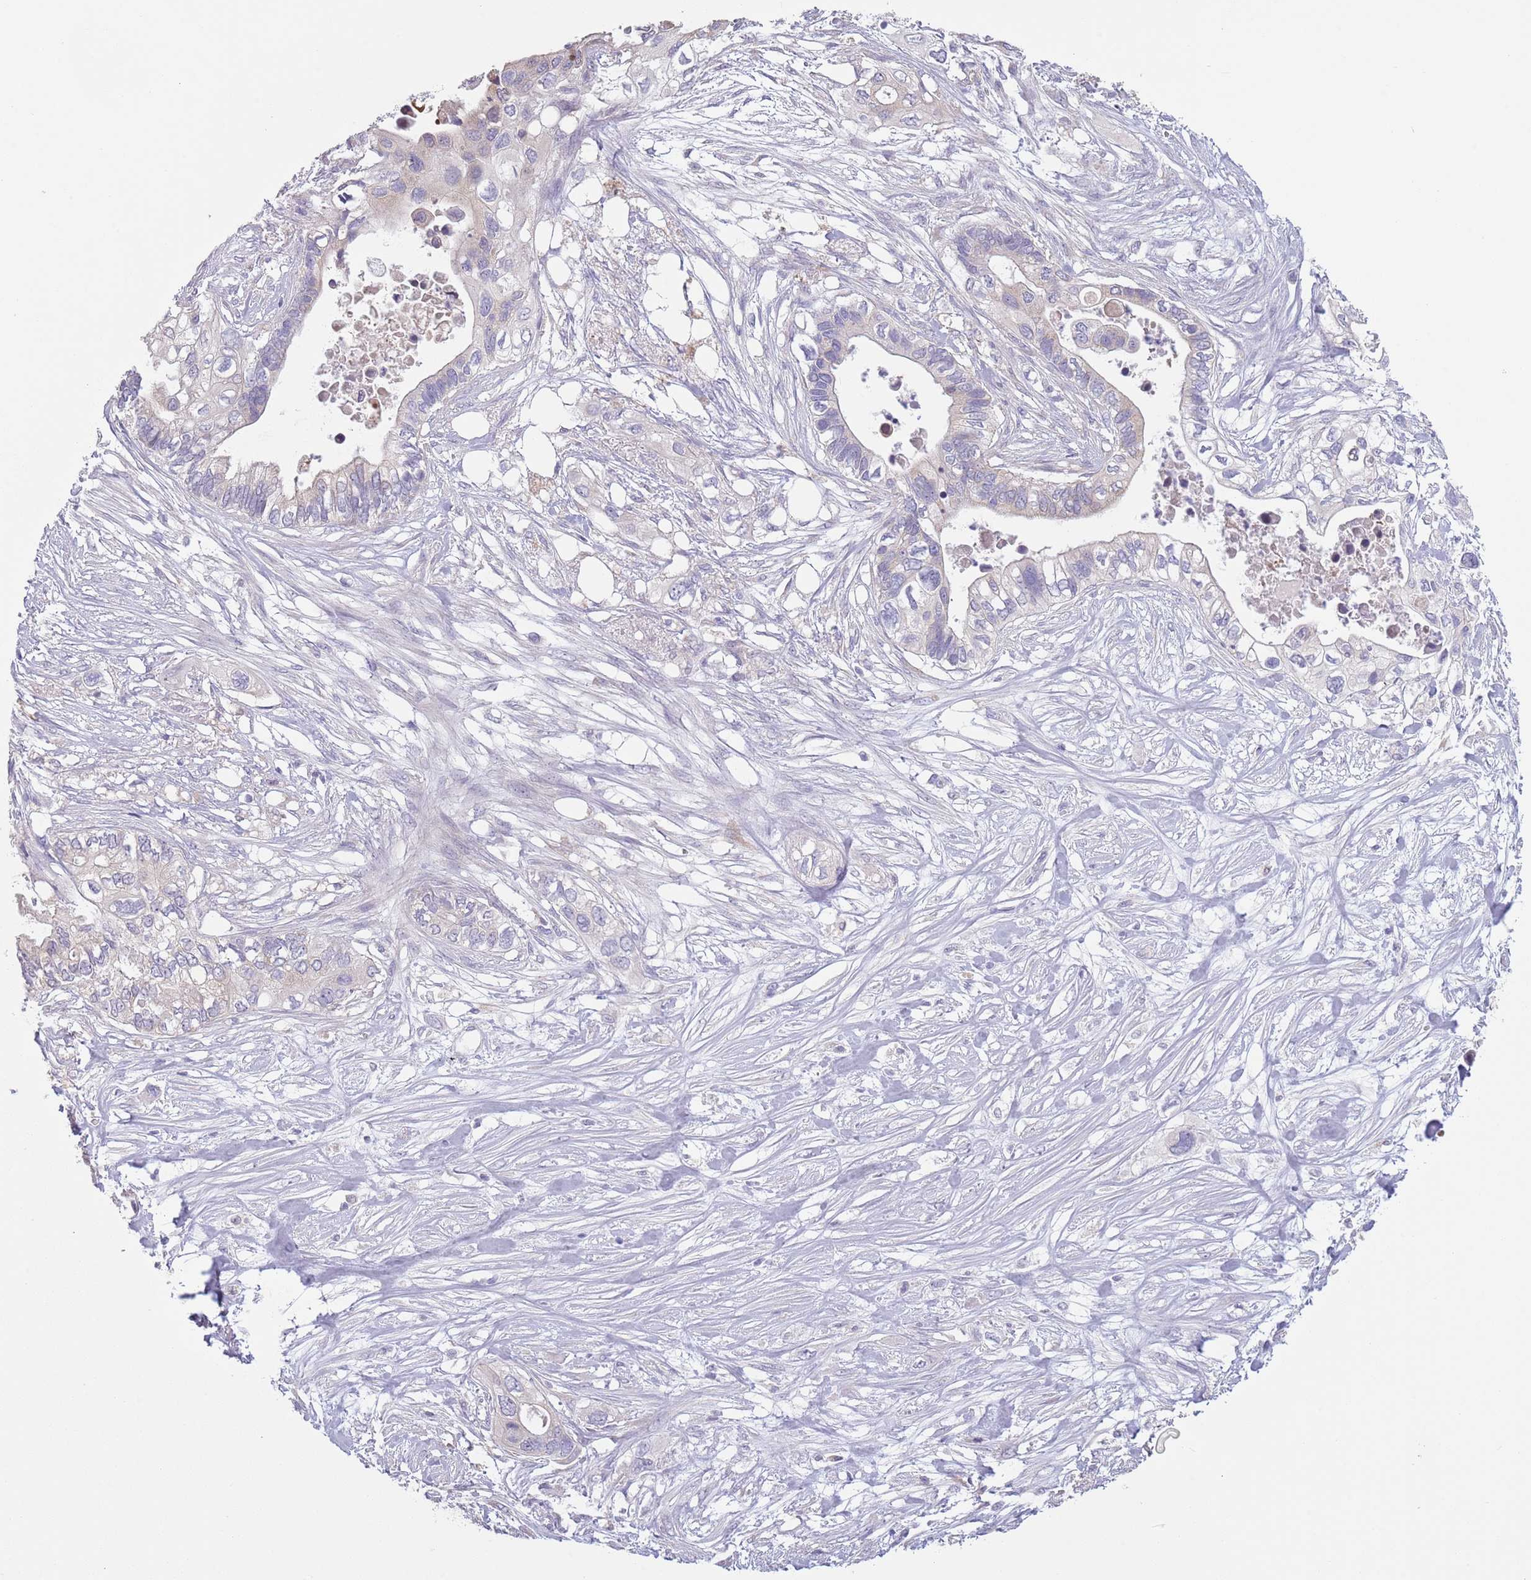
{"staining": {"intensity": "negative", "quantity": "none", "location": "none"}, "tissue": "pancreatic cancer", "cell_type": "Tumor cells", "image_type": "cancer", "snomed": [{"axis": "morphology", "description": "Adenocarcinoma, NOS"}, {"axis": "topography", "description": "Pancreas"}], "caption": "Human pancreatic adenocarcinoma stained for a protein using immunohistochemistry displays no positivity in tumor cells.", "gene": "COQ5", "patient": {"sex": "female", "age": 63}}